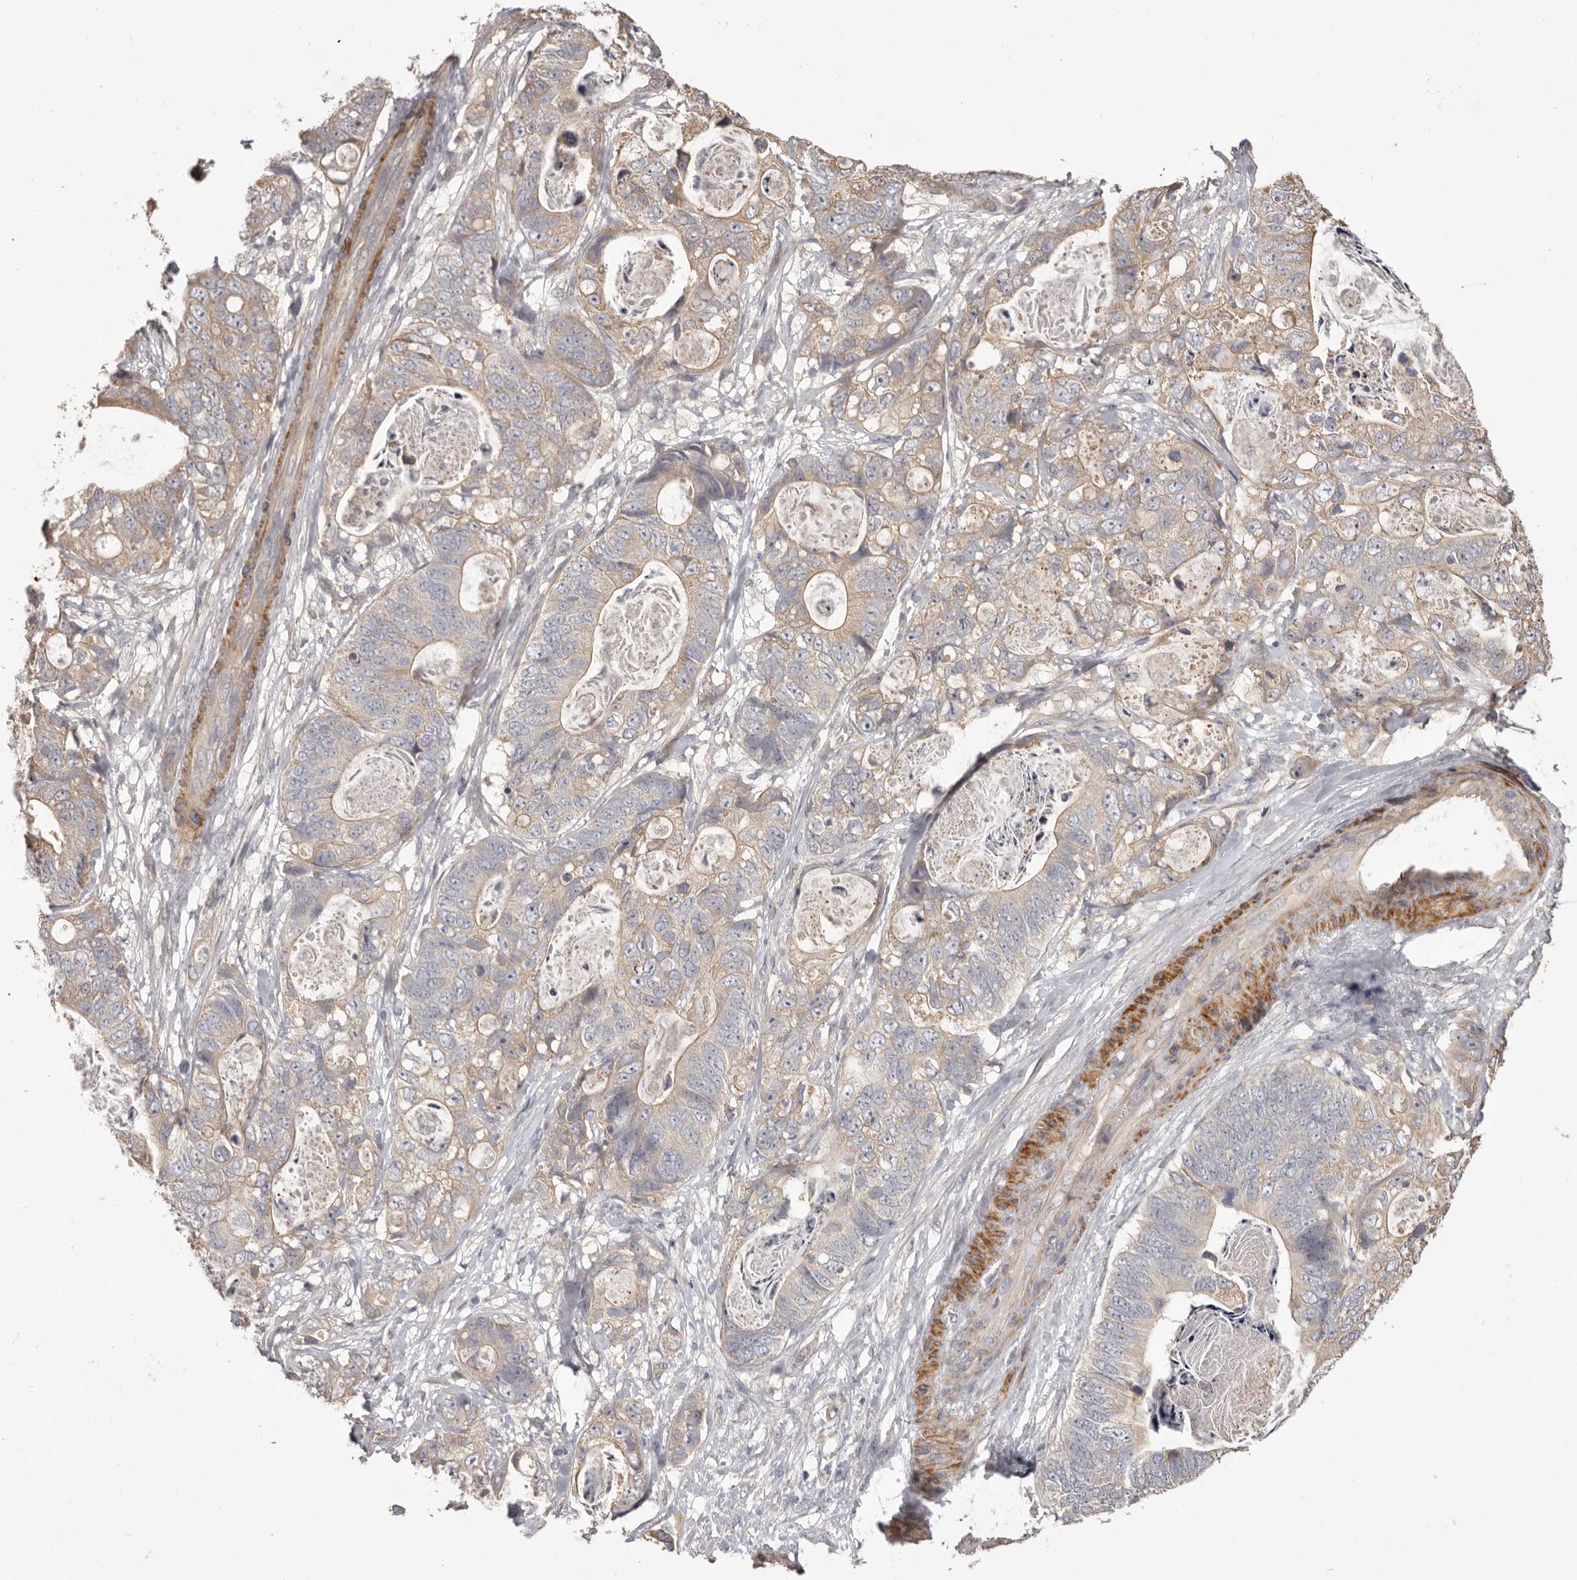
{"staining": {"intensity": "weak", "quantity": ">75%", "location": "cytoplasmic/membranous"}, "tissue": "stomach cancer", "cell_type": "Tumor cells", "image_type": "cancer", "snomed": [{"axis": "morphology", "description": "Normal tissue, NOS"}, {"axis": "morphology", "description": "Adenocarcinoma, NOS"}, {"axis": "topography", "description": "Stomach"}], "caption": "Adenocarcinoma (stomach) stained with a protein marker exhibits weak staining in tumor cells.", "gene": "HRH1", "patient": {"sex": "female", "age": 89}}